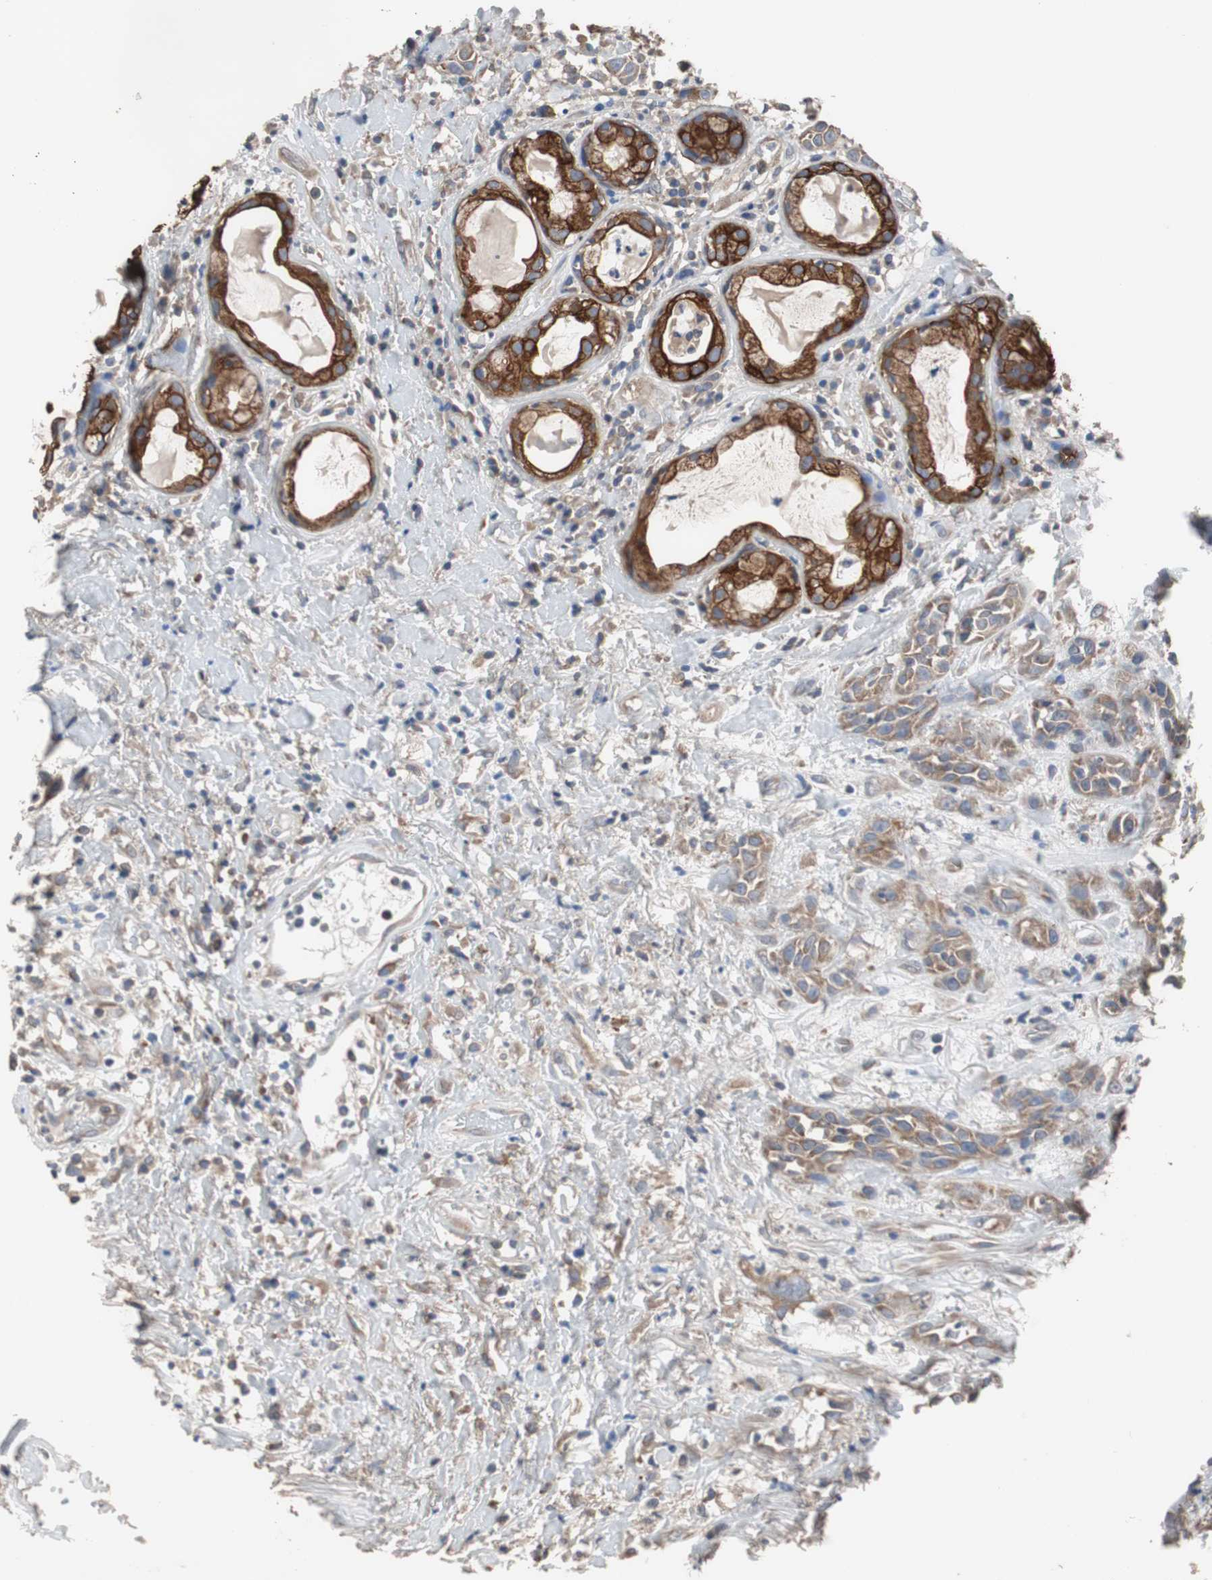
{"staining": {"intensity": "strong", "quantity": ">75%", "location": "cytoplasmic/membranous"}, "tissue": "head and neck cancer", "cell_type": "Tumor cells", "image_type": "cancer", "snomed": [{"axis": "morphology", "description": "Squamous cell carcinoma, NOS"}, {"axis": "topography", "description": "Head-Neck"}], "caption": "Strong cytoplasmic/membranous staining for a protein is seen in approximately >75% of tumor cells of head and neck squamous cell carcinoma using immunohistochemistry.", "gene": "USP10", "patient": {"sex": "male", "age": 62}}